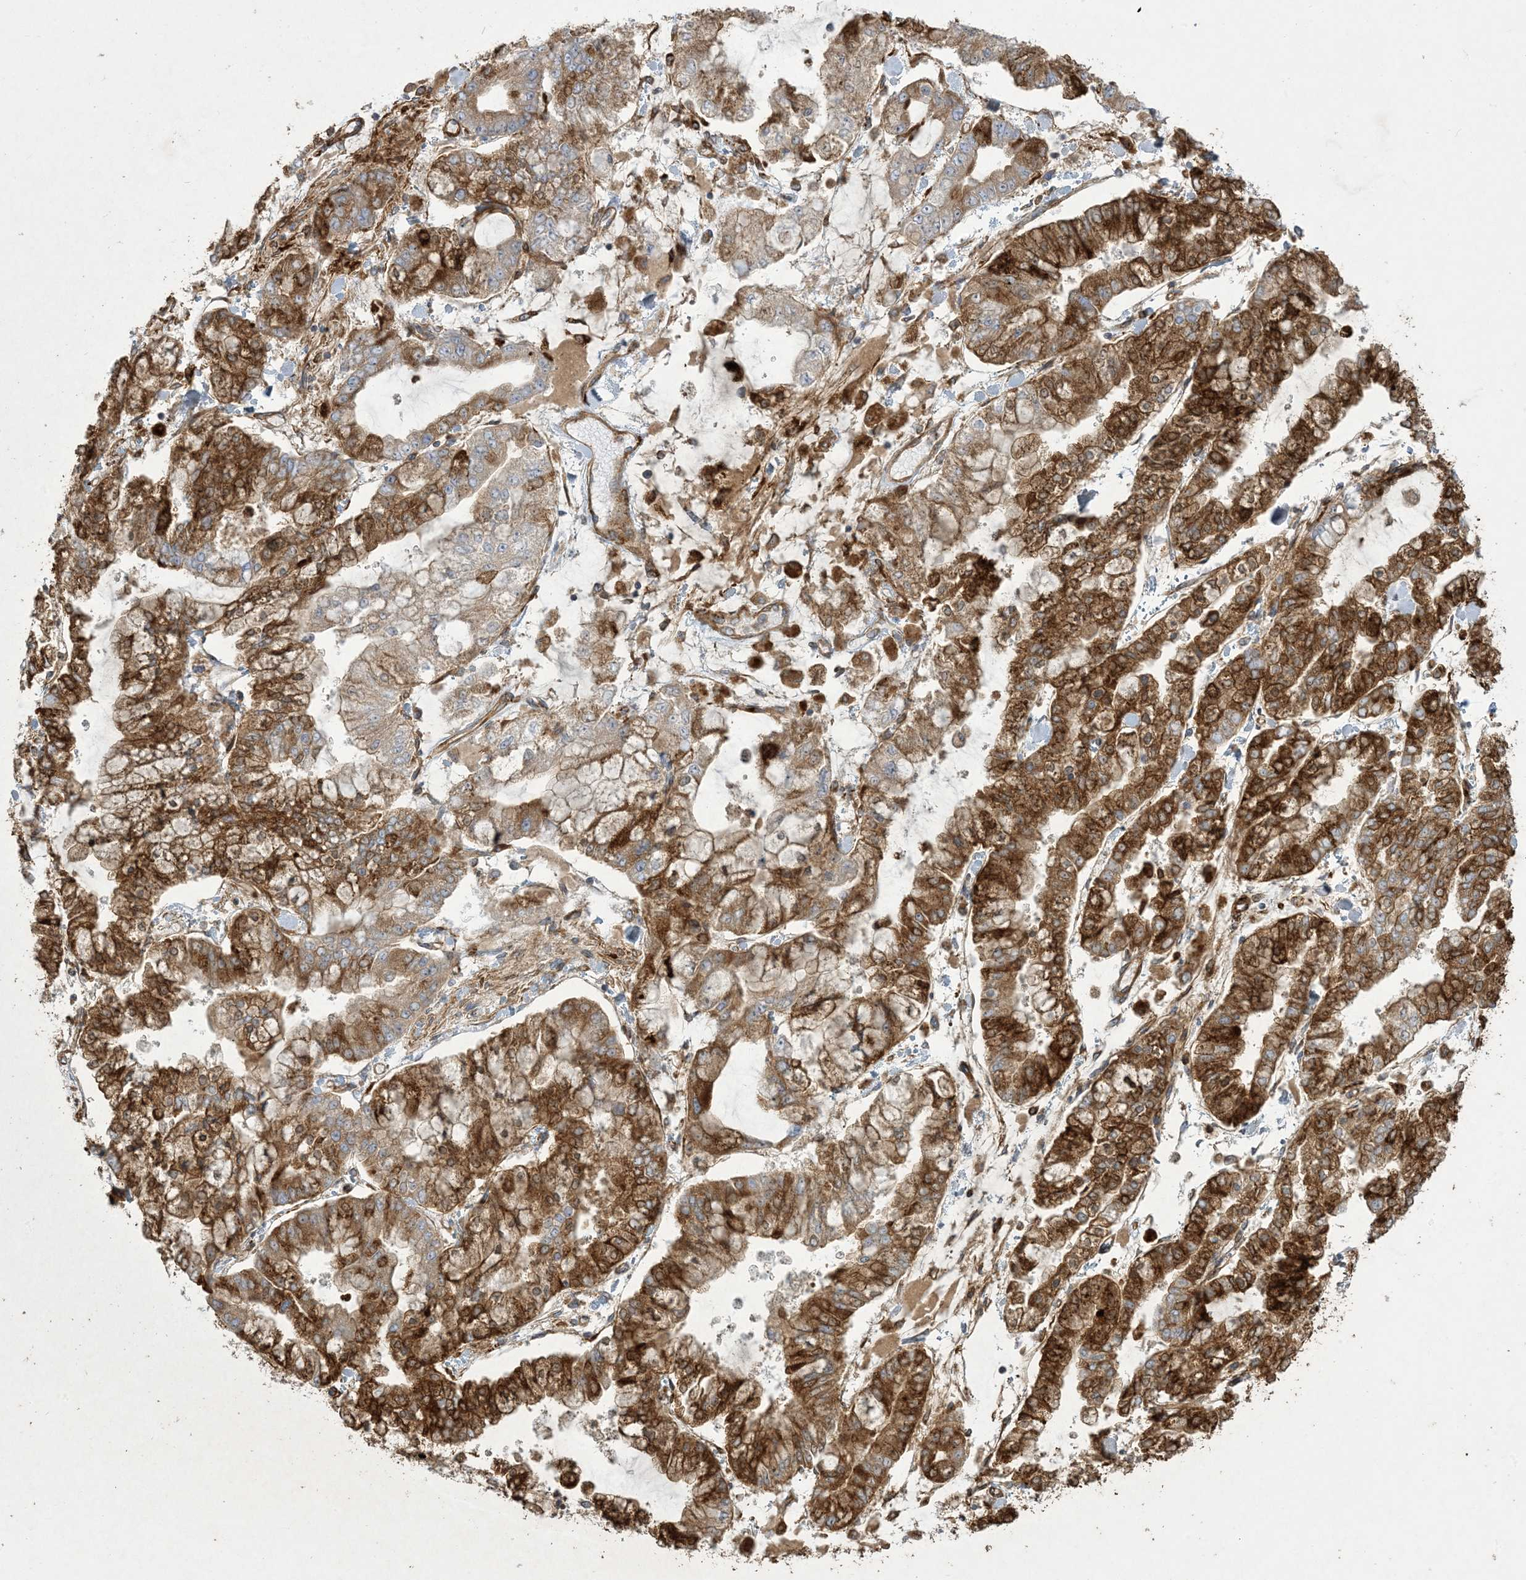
{"staining": {"intensity": "strong", "quantity": "25%-75%", "location": "cytoplasmic/membranous"}, "tissue": "stomach cancer", "cell_type": "Tumor cells", "image_type": "cancer", "snomed": [{"axis": "morphology", "description": "Normal tissue, NOS"}, {"axis": "morphology", "description": "Adenocarcinoma, NOS"}, {"axis": "topography", "description": "Stomach, upper"}, {"axis": "topography", "description": "Stomach"}], "caption": "Immunohistochemical staining of stomach adenocarcinoma exhibits strong cytoplasmic/membranous protein expression in about 25%-75% of tumor cells.", "gene": "KLHL18", "patient": {"sex": "male", "age": 76}}